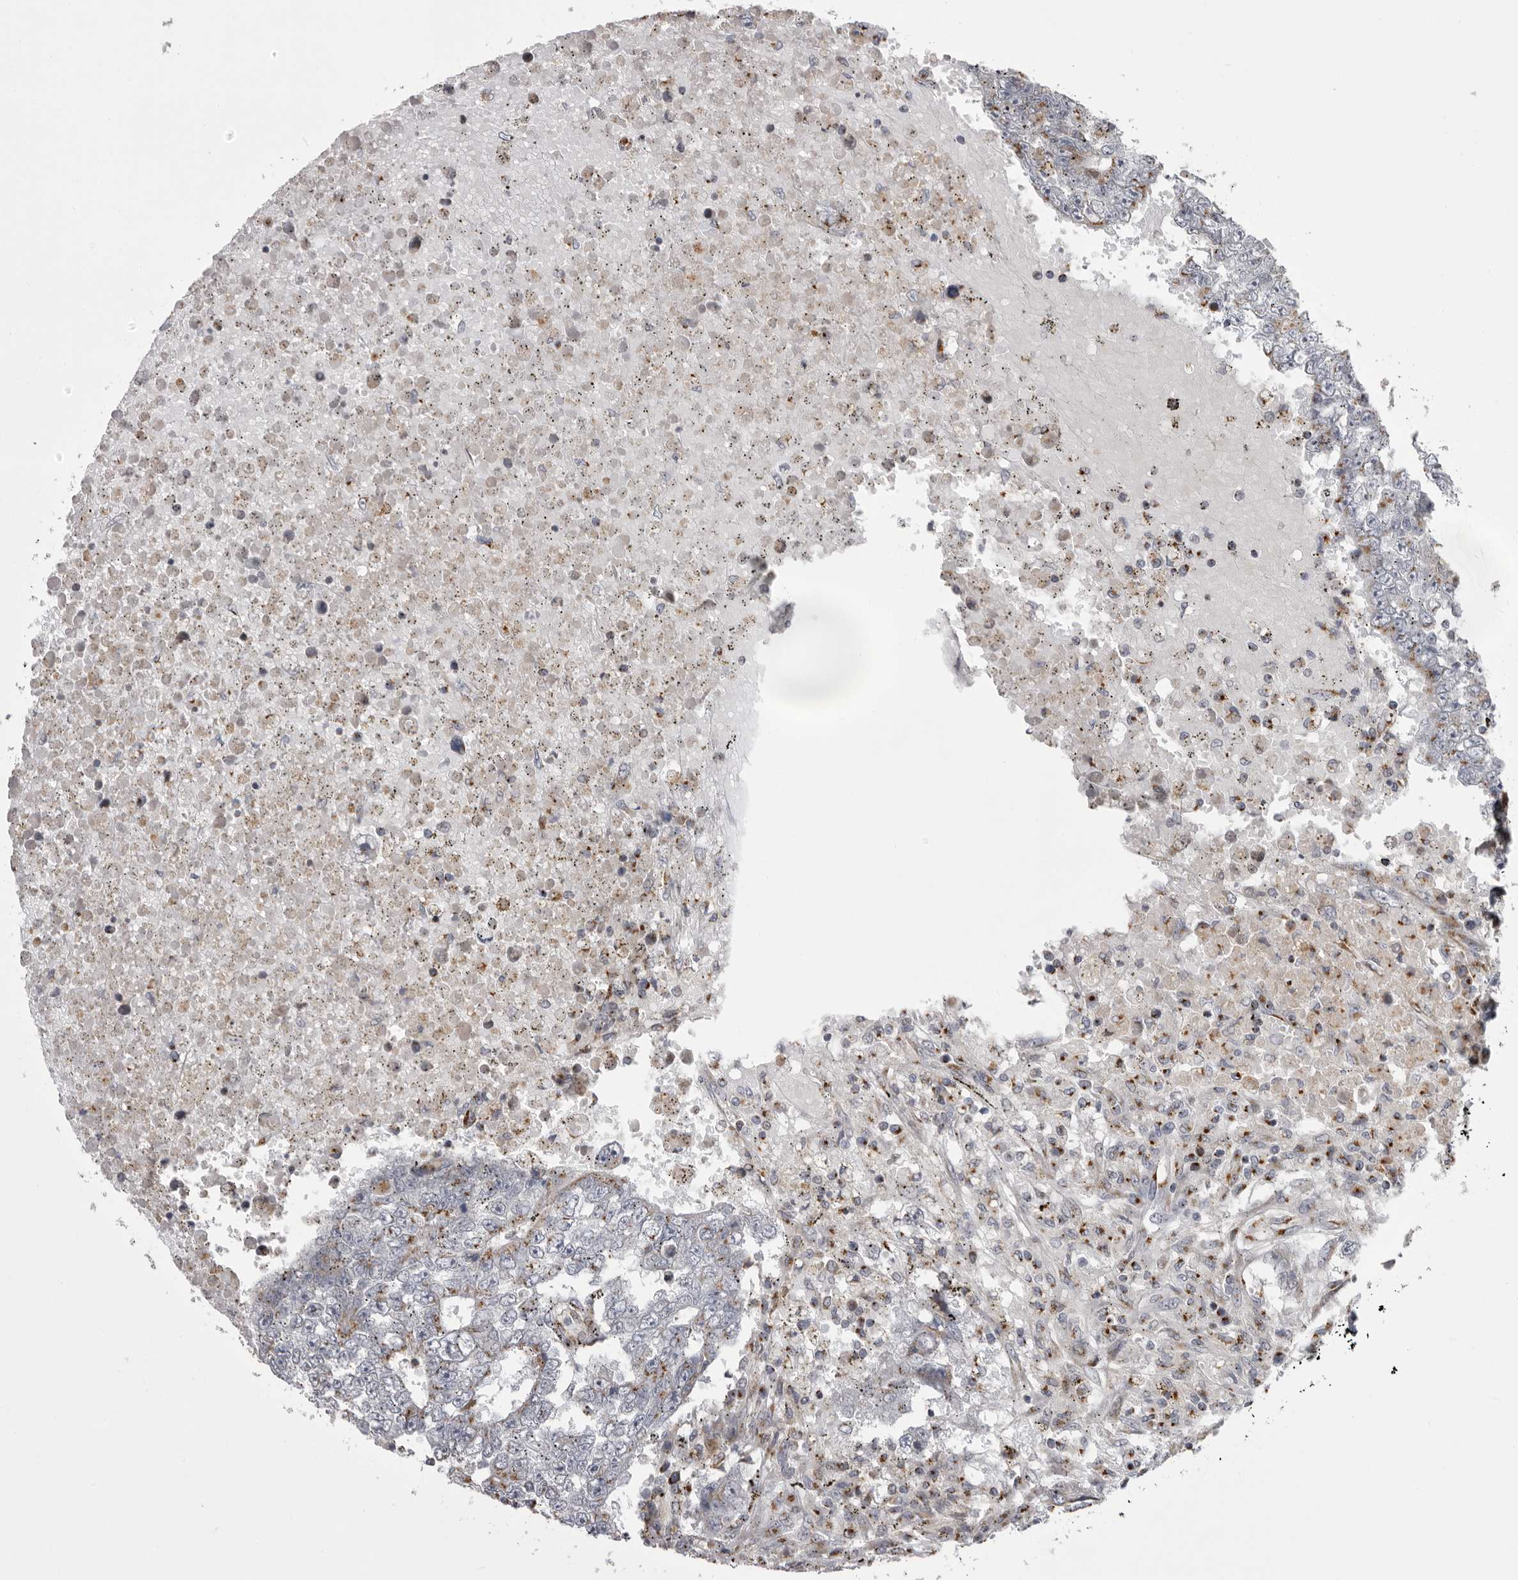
{"staining": {"intensity": "moderate", "quantity": "<25%", "location": "cytoplasmic/membranous"}, "tissue": "testis cancer", "cell_type": "Tumor cells", "image_type": "cancer", "snomed": [{"axis": "morphology", "description": "Carcinoma, Embryonal, NOS"}, {"axis": "topography", "description": "Testis"}], "caption": "Testis cancer stained with DAB IHC demonstrates low levels of moderate cytoplasmic/membranous staining in approximately <25% of tumor cells.", "gene": "WDR47", "patient": {"sex": "male", "age": 25}}